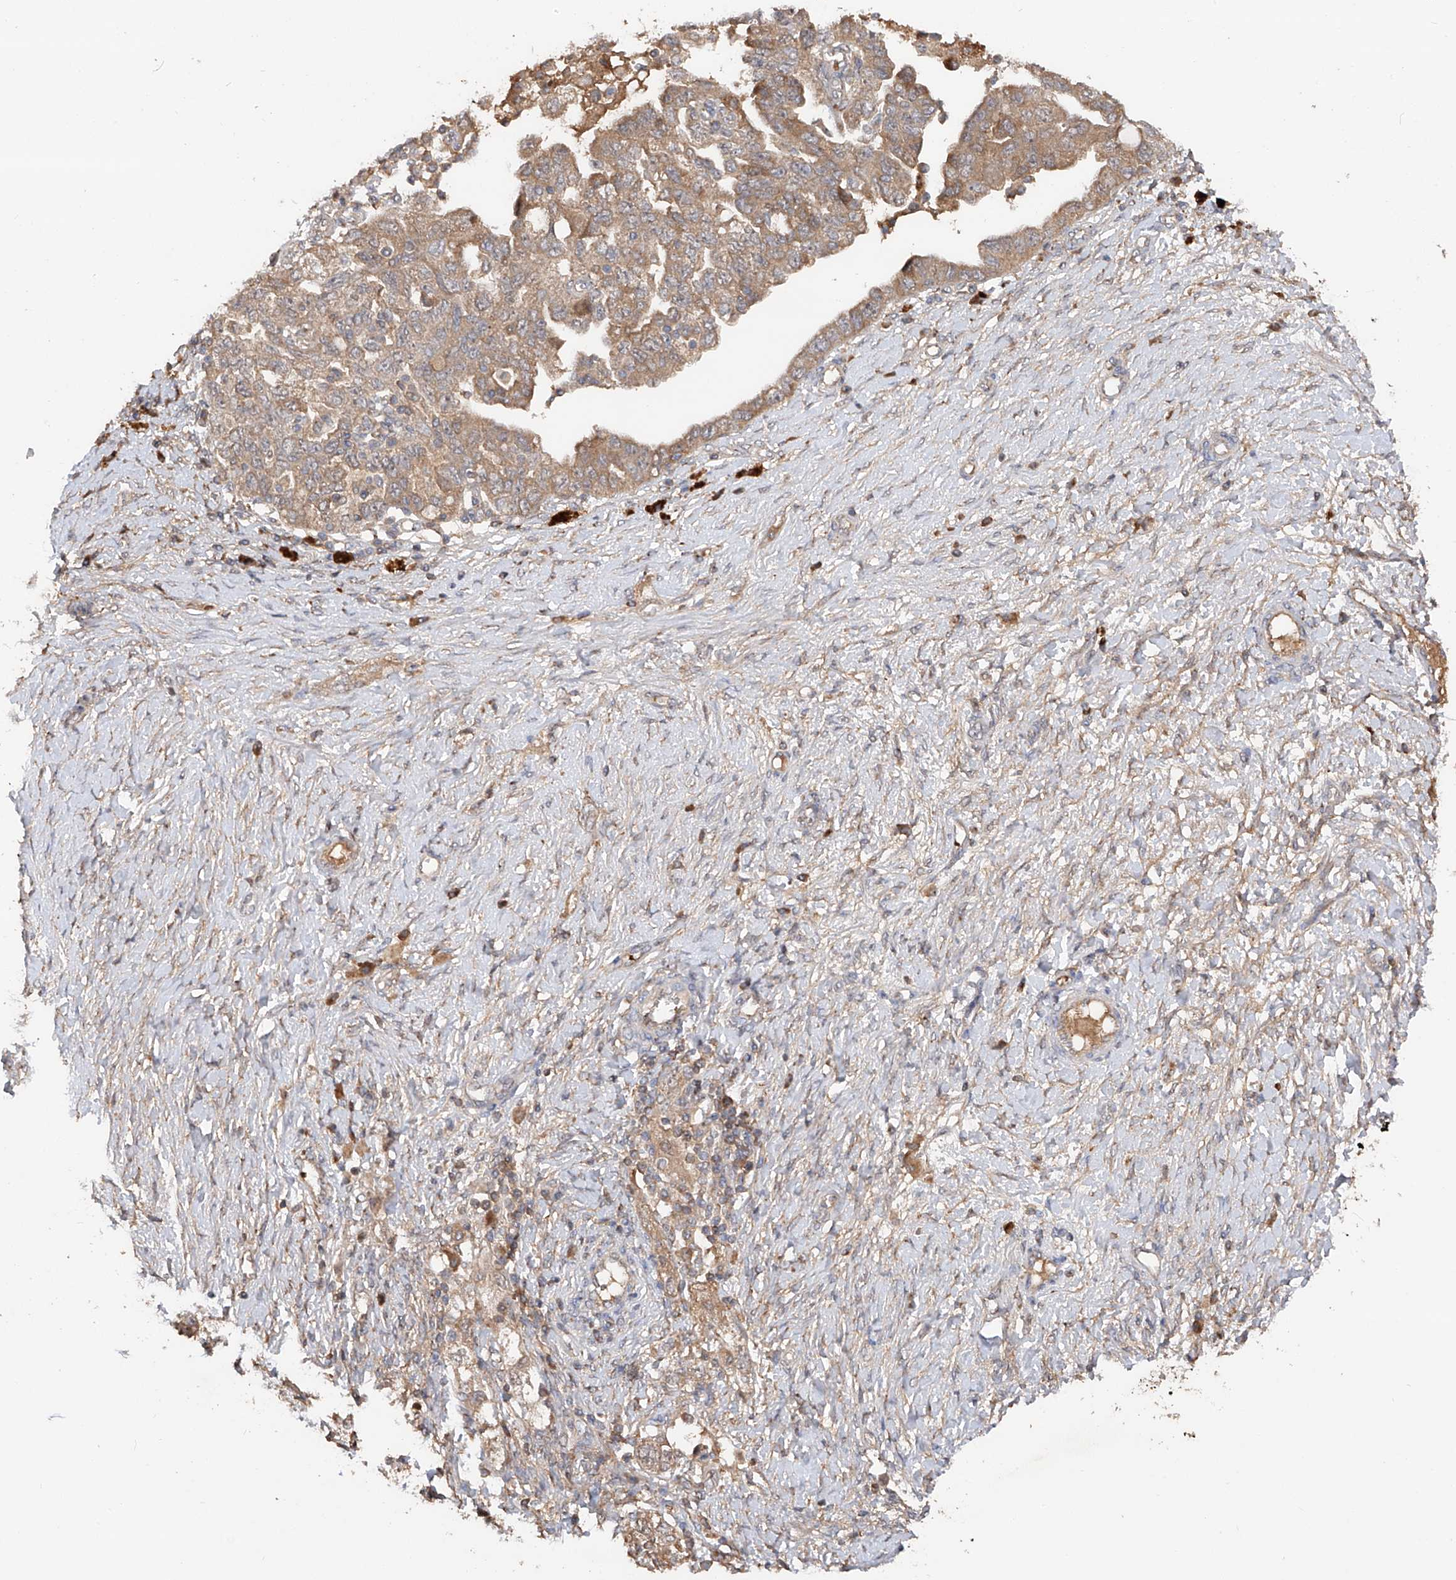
{"staining": {"intensity": "moderate", "quantity": ">75%", "location": "cytoplasmic/membranous"}, "tissue": "ovarian cancer", "cell_type": "Tumor cells", "image_type": "cancer", "snomed": [{"axis": "morphology", "description": "Carcinoma, NOS"}, {"axis": "morphology", "description": "Cystadenocarcinoma, serous, NOS"}, {"axis": "topography", "description": "Ovary"}], "caption": "Protein staining demonstrates moderate cytoplasmic/membranous expression in approximately >75% of tumor cells in ovarian cancer.", "gene": "EDN1", "patient": {"sex": "female", "age": 69}}